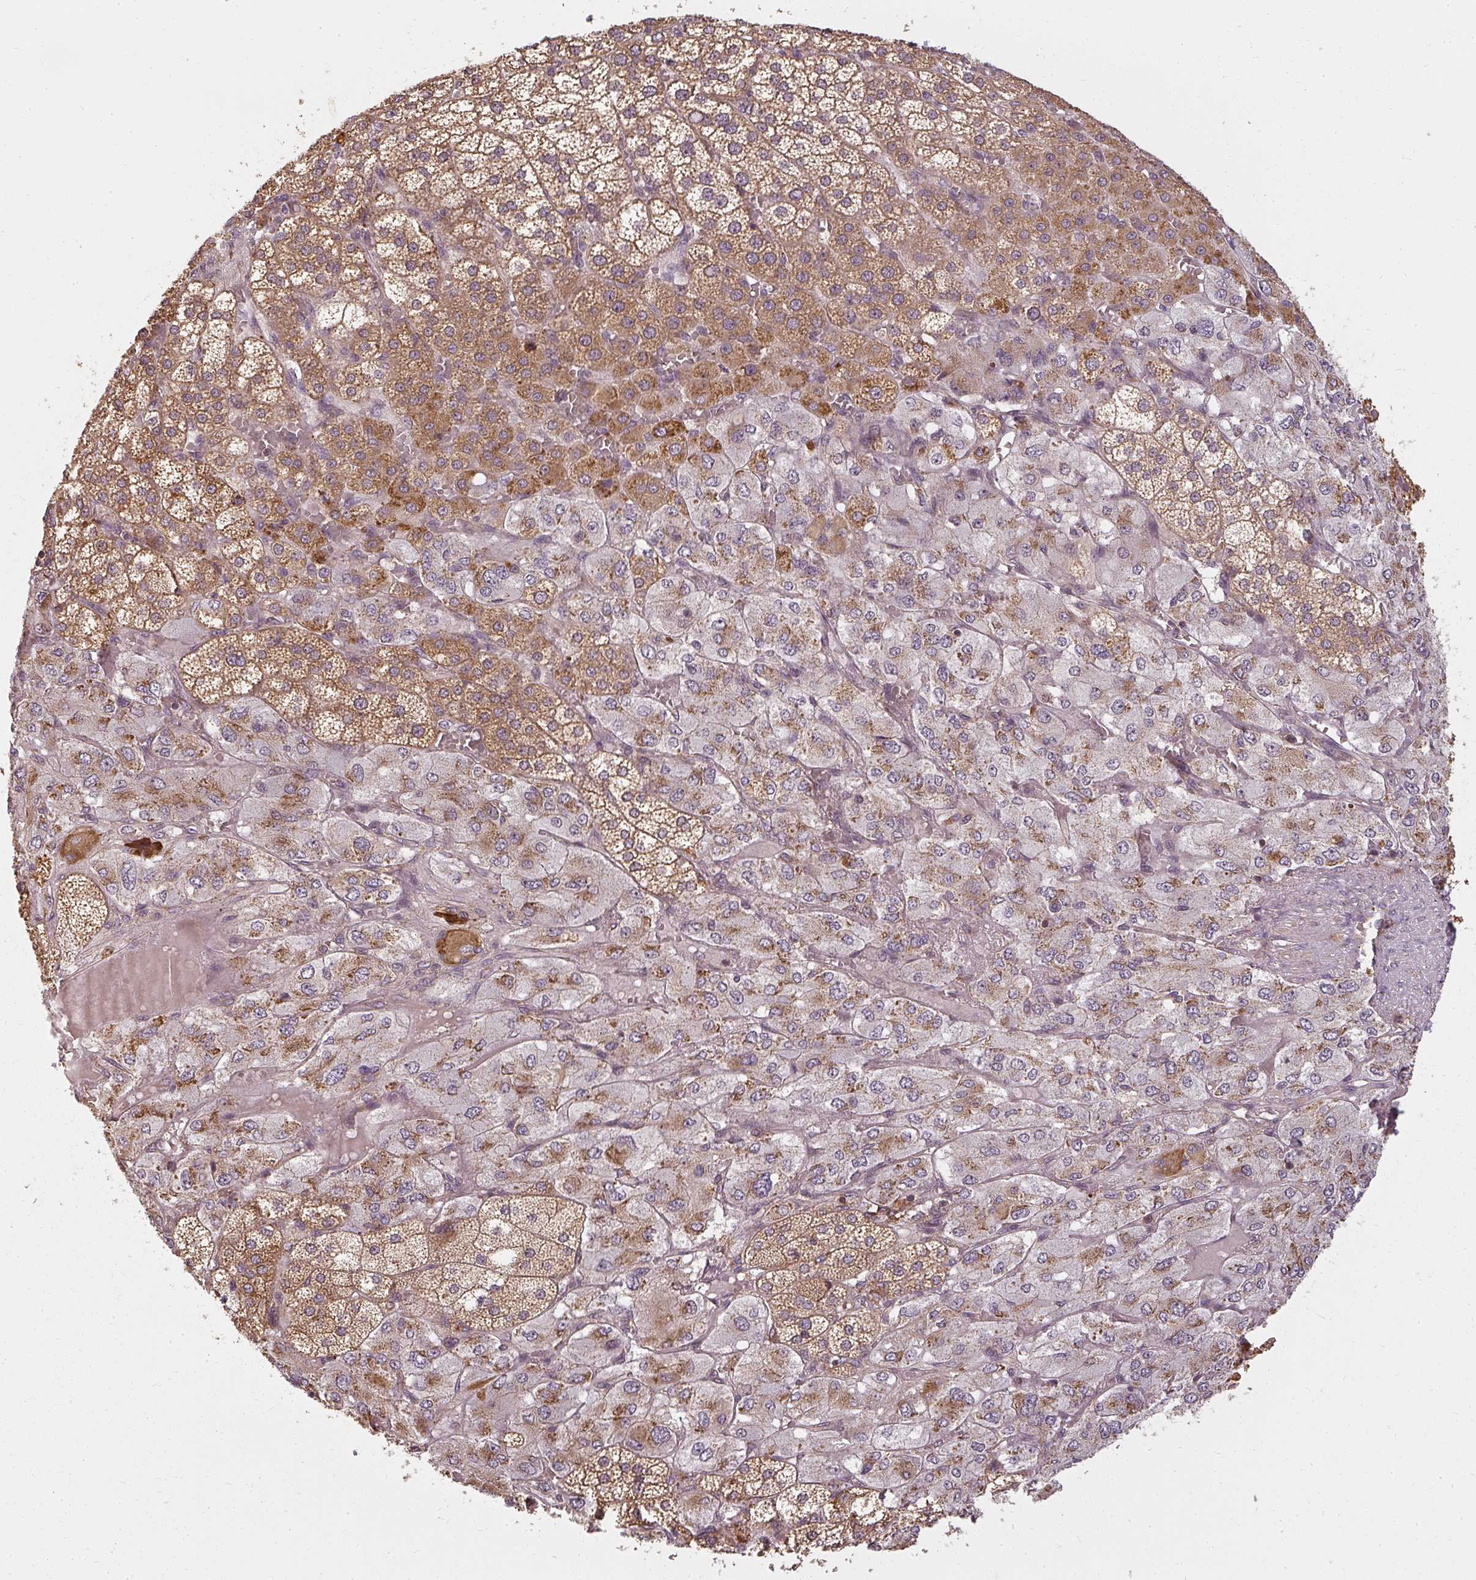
{"staining": {"intensity": "strong", "quantity": ">75%", "location": "cytoplasmic/membranous"}, "tissue": "adrenal gland", "cell_type": "Glandular cells", "image_type": "normal", "snomed": [{"axis": "morphology", "description": "Normal tissue, NOS"}, {"axis": "topography", "description": "Adrenal gland"}], "caption": "The immunohistochemical stain labels strong cytoplasmic/membranous expression in glandular cells of benign adrenal gland. (DAB = brown stain, brightfield microscopy at high magnification).", "gene": "RPL24", "patient": {"sex": "female", "age": 60}}